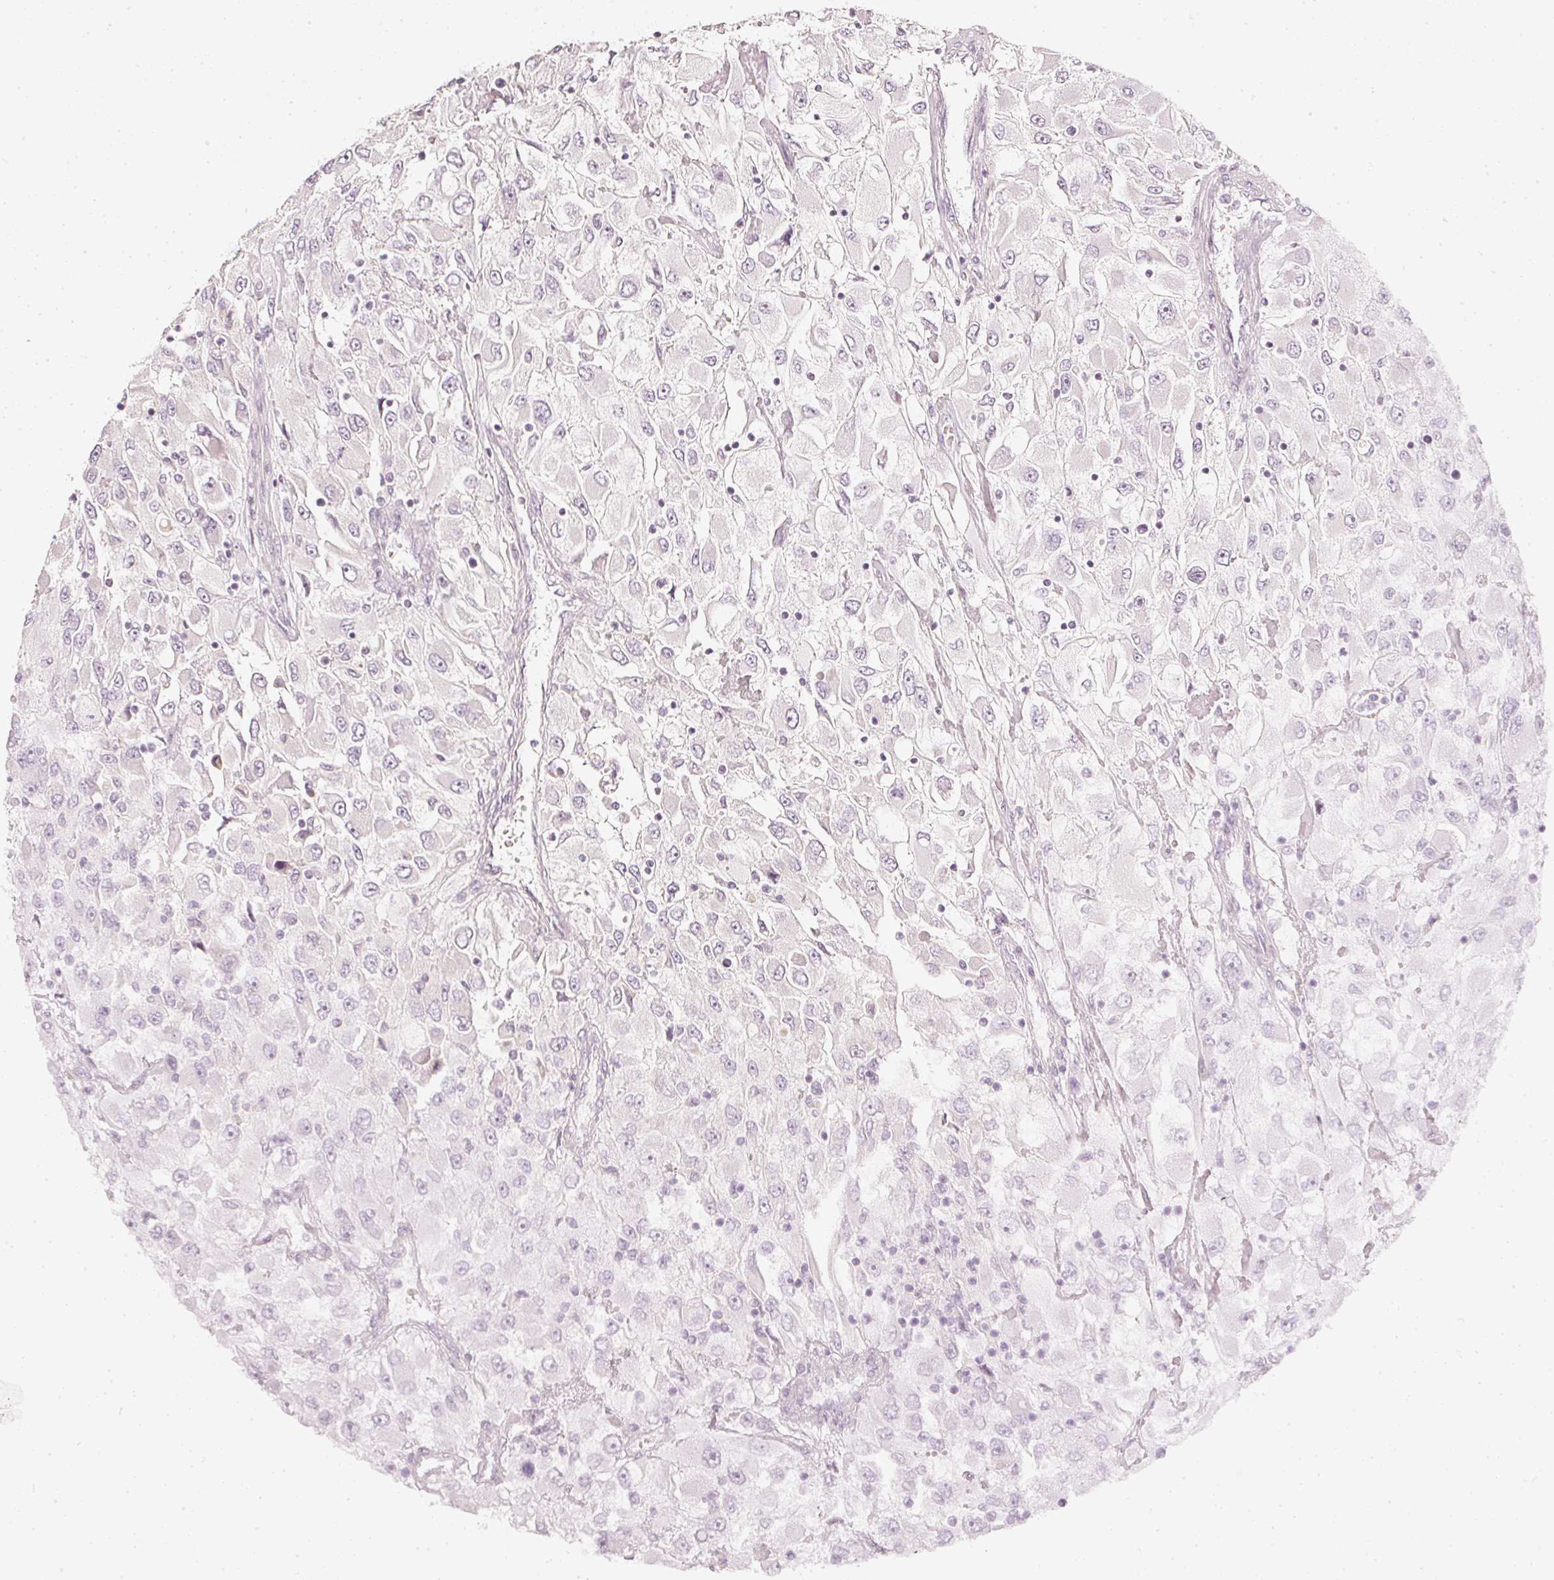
{"staining": {"intensity": "negative", "quantity": "none", "location": "none"}, "tissue": "renal cancer", "cell_type": "Tumor cells", "image_type": "cancer", "snomed": [{"axis": "morphology", "description": "Adenocarcinoma, NOS"}, {"axis": "topography", "description": "Kidney"}], "caption": "Immunohistochemical staining of human adenocarcinoma (renal) demonstrates no significant expression in tumor cells. (DAB (3,3'-diaminobenzidine) IHC visualized using brightfield microscopy, high magnification).", "gene": "CNP", "patient": {"sex": "female", "age": 52}}